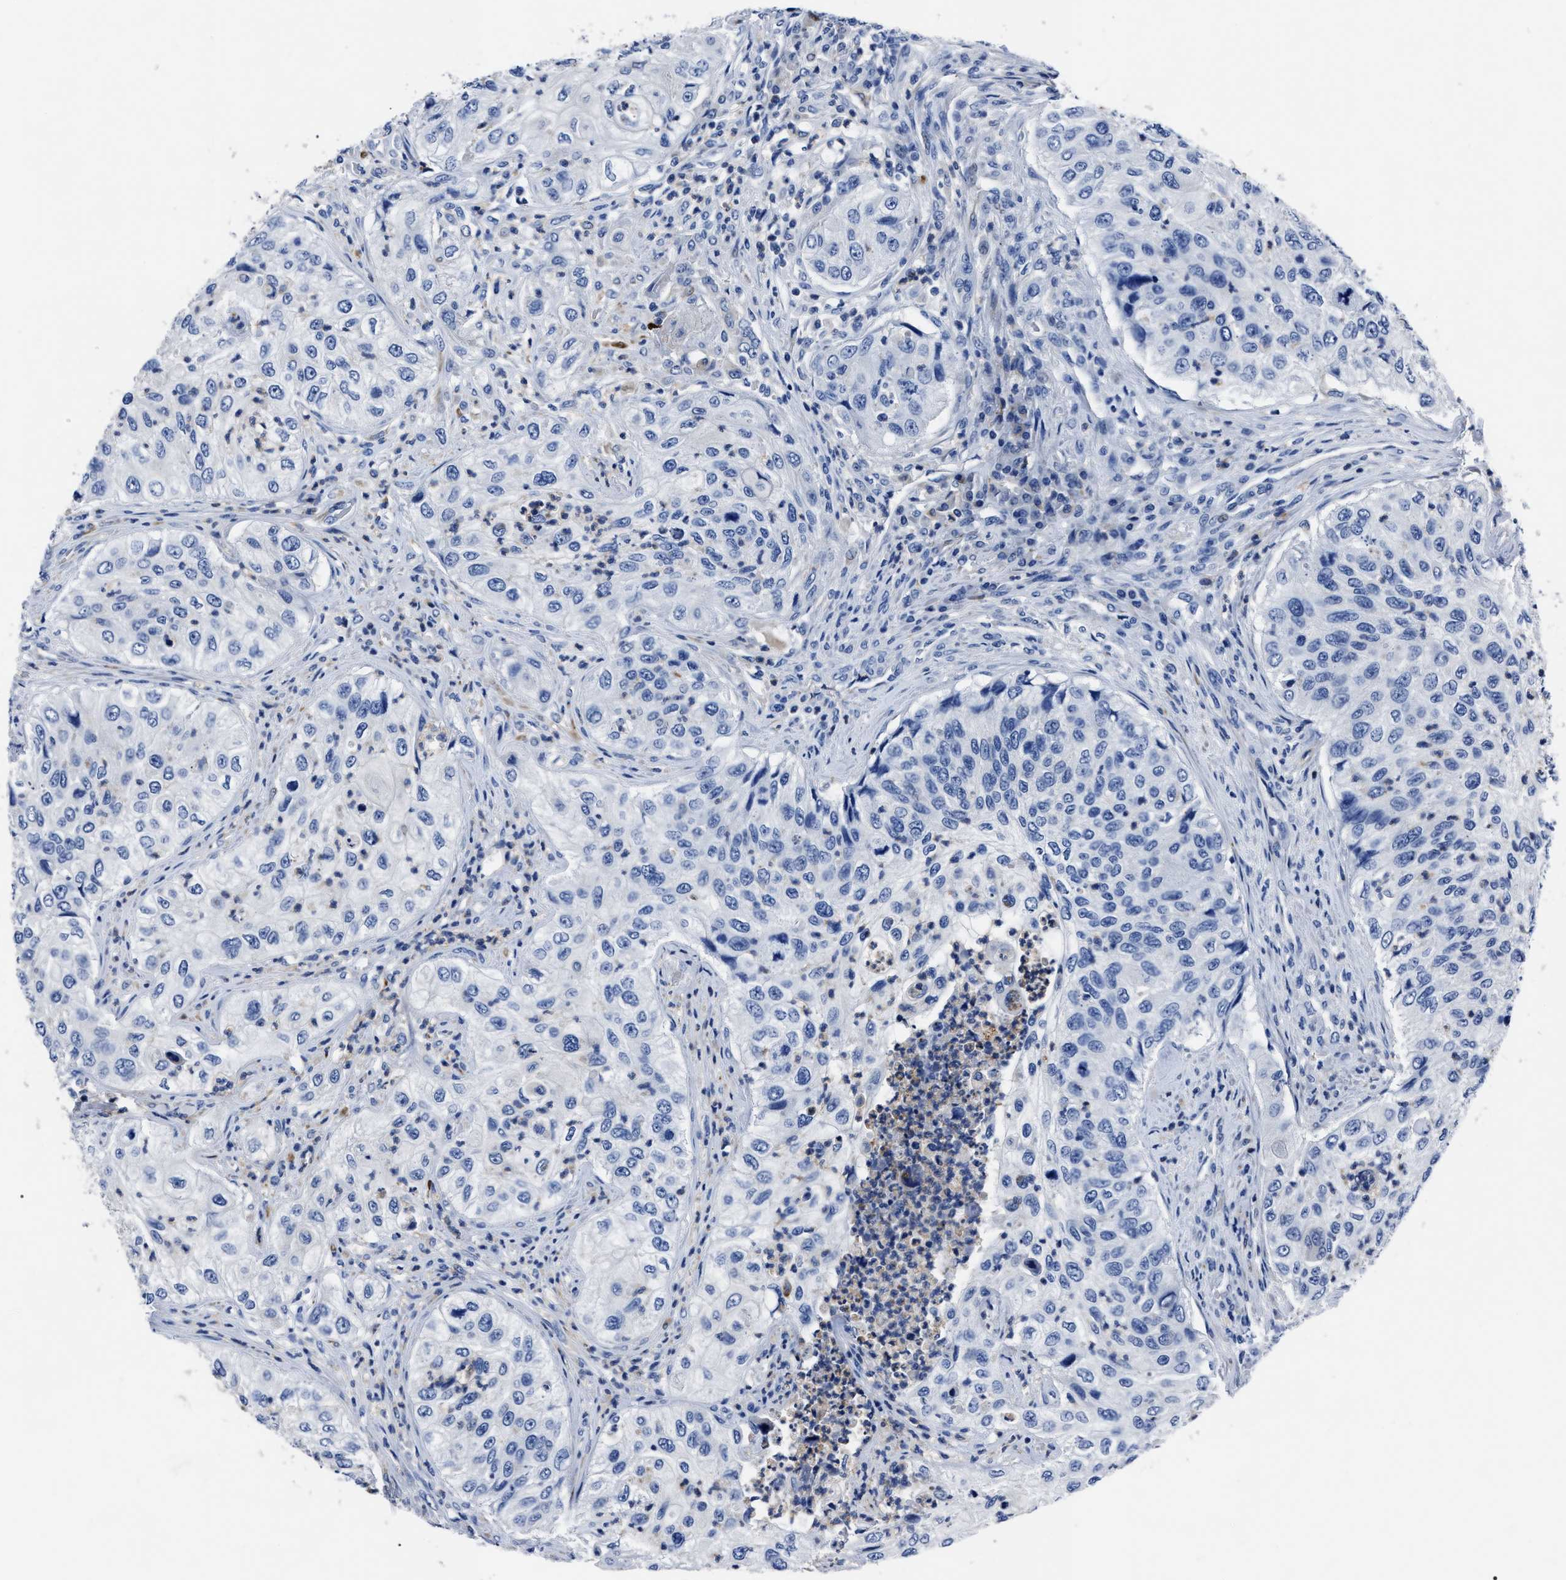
{"staining": {"intensity": "negative", "quantity": "none", "location": "none"}, "tissue": "urothelial cancer", "cell_type": "Tumor cells", "image_type": "cancer", "snomed": [{"axis": "morphology", "description": "Urothelial carcinoma, High grade"}, {"axis": "topography", "description": "Urinary bladder"}], "caption": "A high-resolution image shows immunohistochemistry (IHC) staining of urothelial carcinoma (high-grade), which shows no significant expression in tumor cells. (IHC, brightfield microscopy, high magnification).", "gene": "OR10G3", "patient": {"sex": "female", "age": 60}}